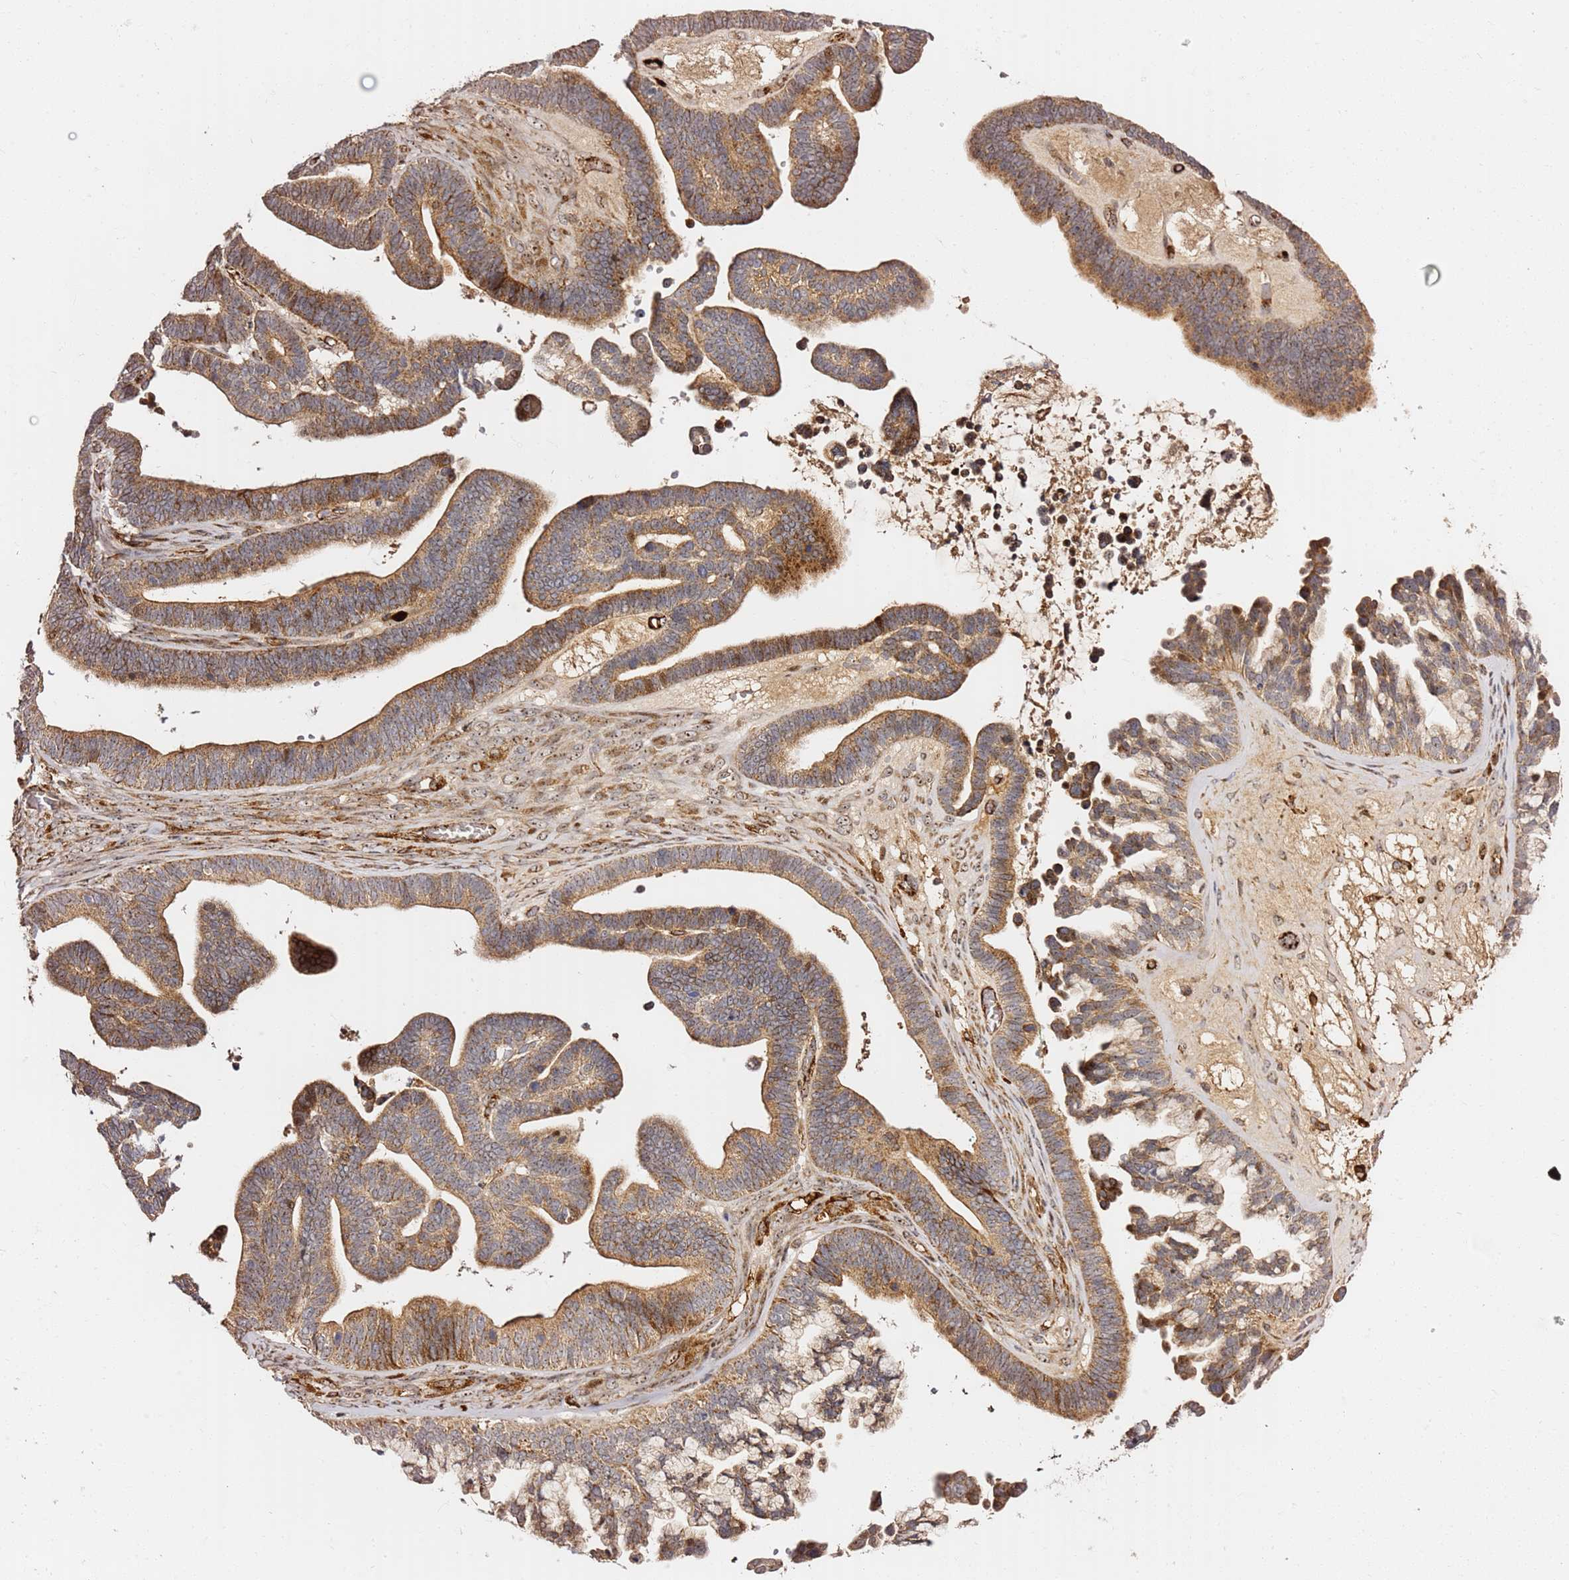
{"staining": {"intensity": "moderate", "quantity": ">75%", "location": "cytoplasmic/membranous,nuclear"}, "tissue": "ovarian cancer", "cell_type": "Tumor cells", "image_type": "cancer", "snomed": [{"axis": "morphology", "description": "Cystadenocarcinoma, serous, NOS"}, {"axis": "topography", "description": "Ovary"}], "caption": "Protein analysis of serous cystadenocarcinoma (ovarian) tissue reveals moderate cytoplasmic/membranous and nuclear staining in about >75% of tumor cells.", "gene": "KIF25", "patient": {"sex": "female", "age": 56}}